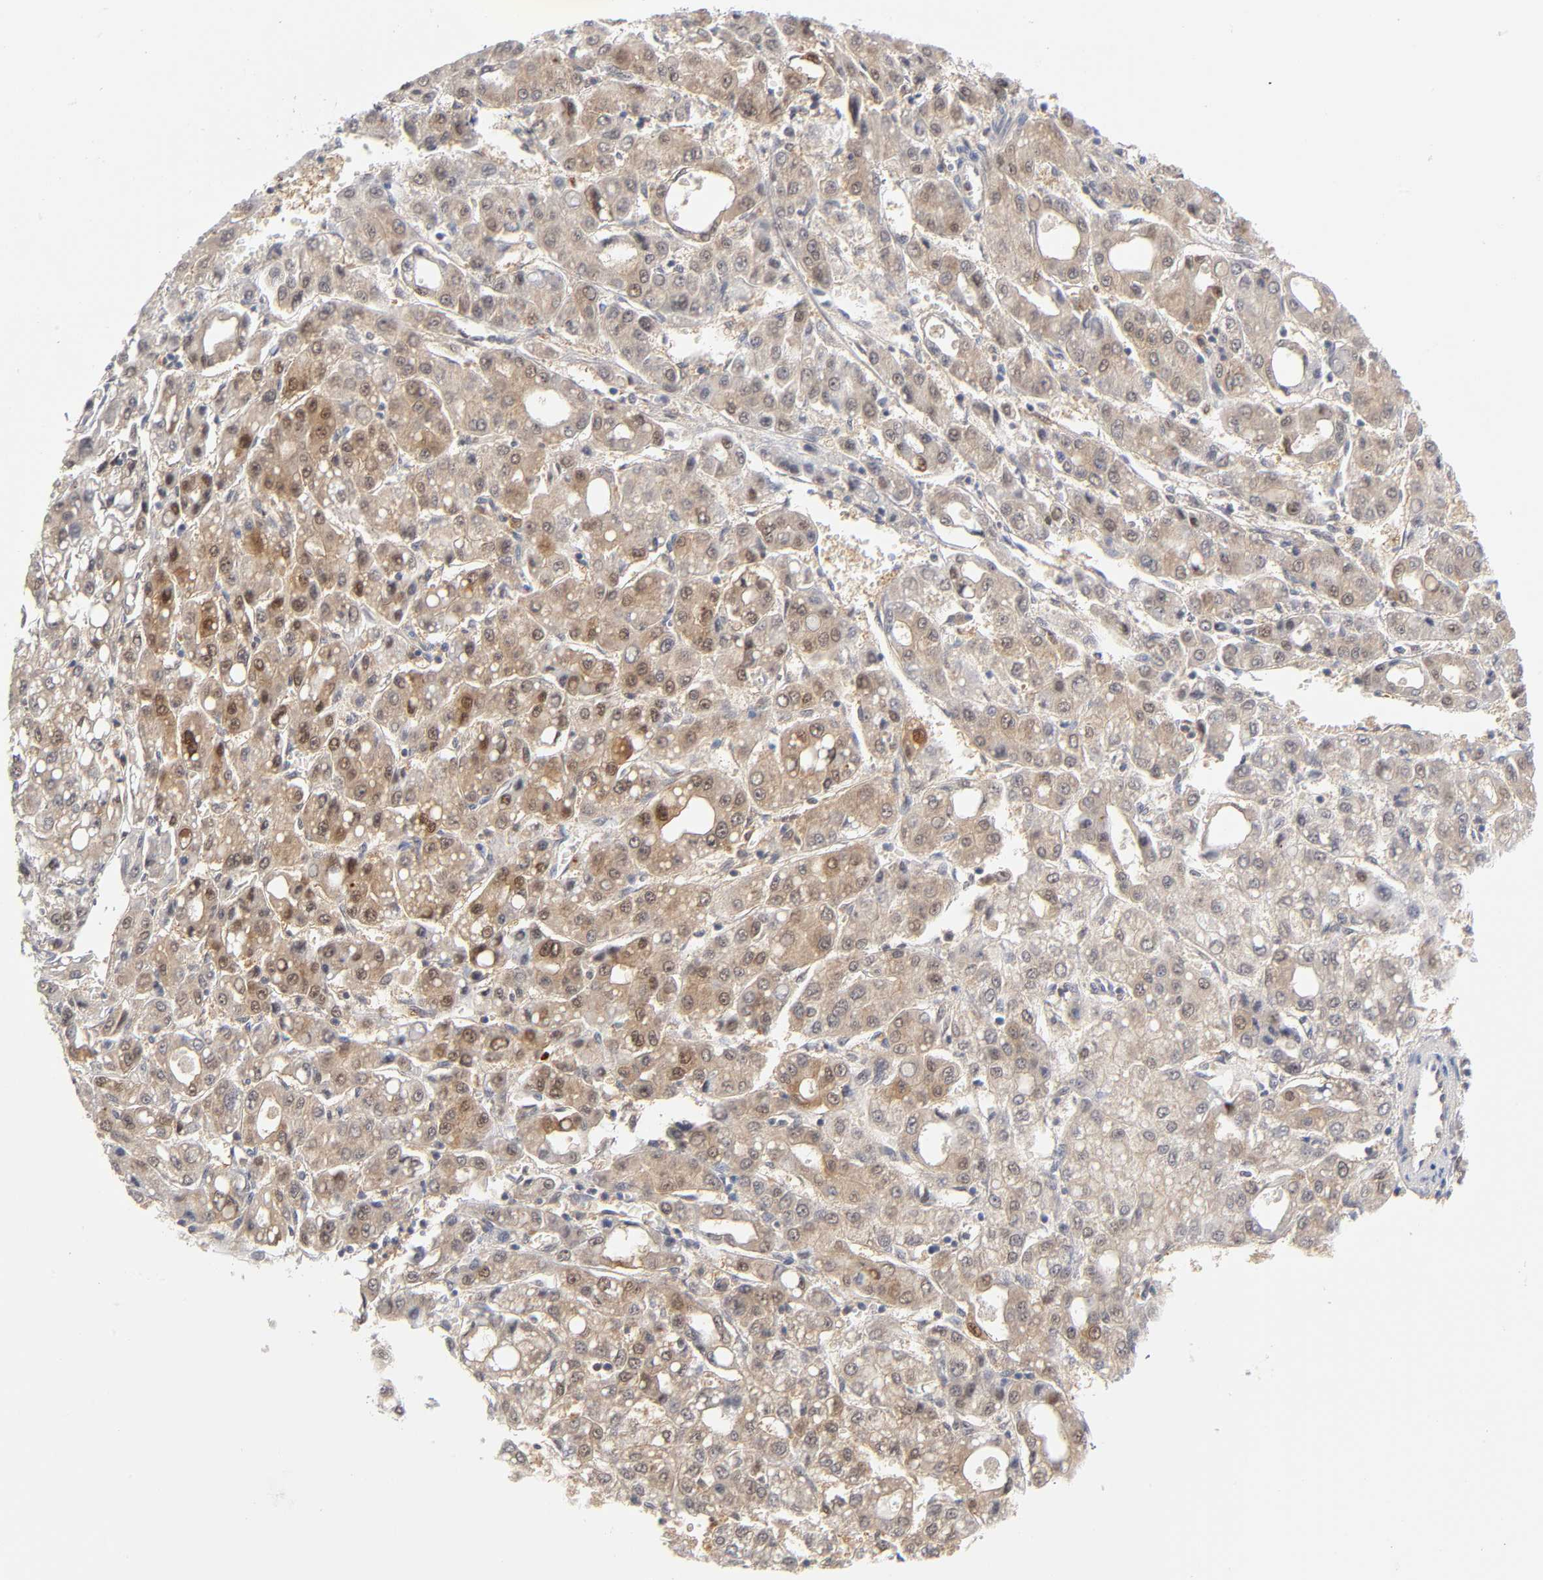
{"staining": {"intensity": "moderate", "quantity": ">75%", "location": "cytoplasmic/membranous"}, "tissue": "liver cancer", "cell_type": "Tumor cells", "image_type": "cancer", "snomed": [{"axis": "morphology", "description": "Carcinoma, Hepatocellular, NOS"}, {"axis": "topography", "description": "Liver"}], "caption": "Immunohistochemical staining of hepatocellular carcinoma (liver) displays medium levels of moderate cytoplasmic/membranous protein positivity in approximately >75% of tumor cells.", "gene": "DFFB", "patient": {"sex": "male", "age": 69}}